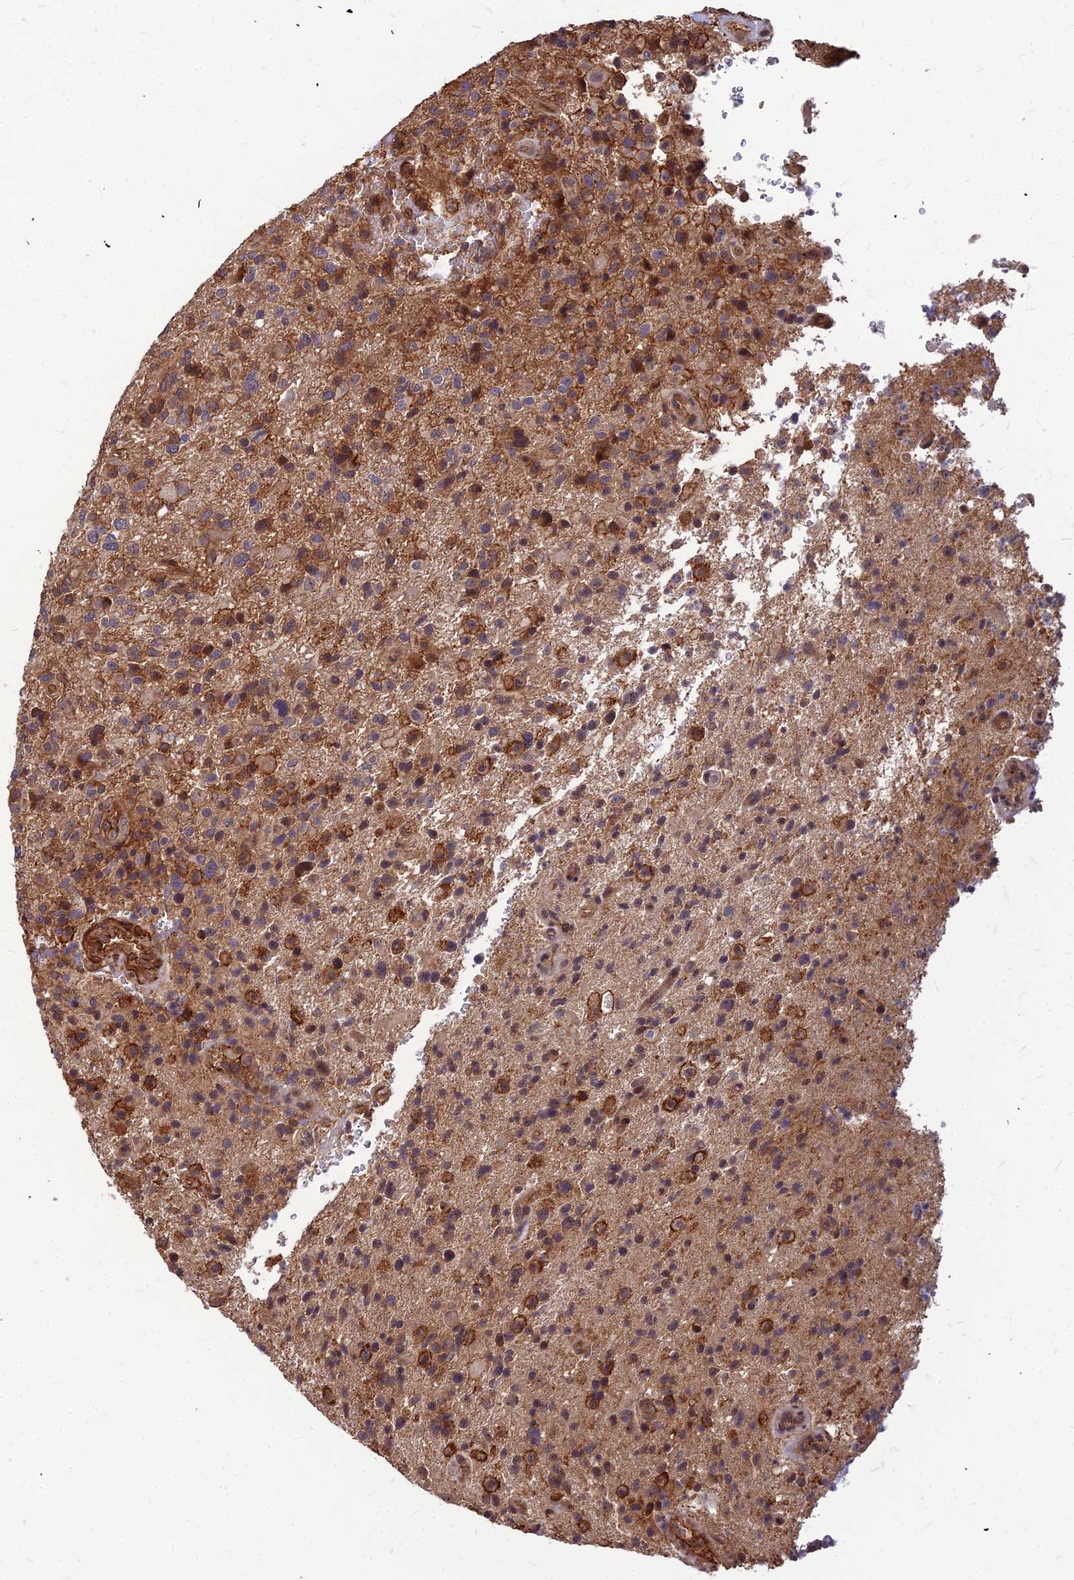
{"staining": {"intensity": "moderate", "quantity": ">75%", "location": "cytoplasmic/membranous"}, "tissue": "glioma", "cell_type": "Tumor cells", "image_type": "cancer", "snomed": [{"axis": "morphology", "description": "Glioma, malignant, High grade"}, {"axis": "topography", "description": "Brain"}], "caption": "A brown stain labels moderate cytoplasmic/membranous positivity of a protein in human glioma tumor cells. The staining was performed using DAB to visualize the protein expression in brown, while the nuclei were stained in blue with hematoxylin (Magnification: 20x).", "gene": "ZNF467", "patient": {"sex": "male", "age": 47}}